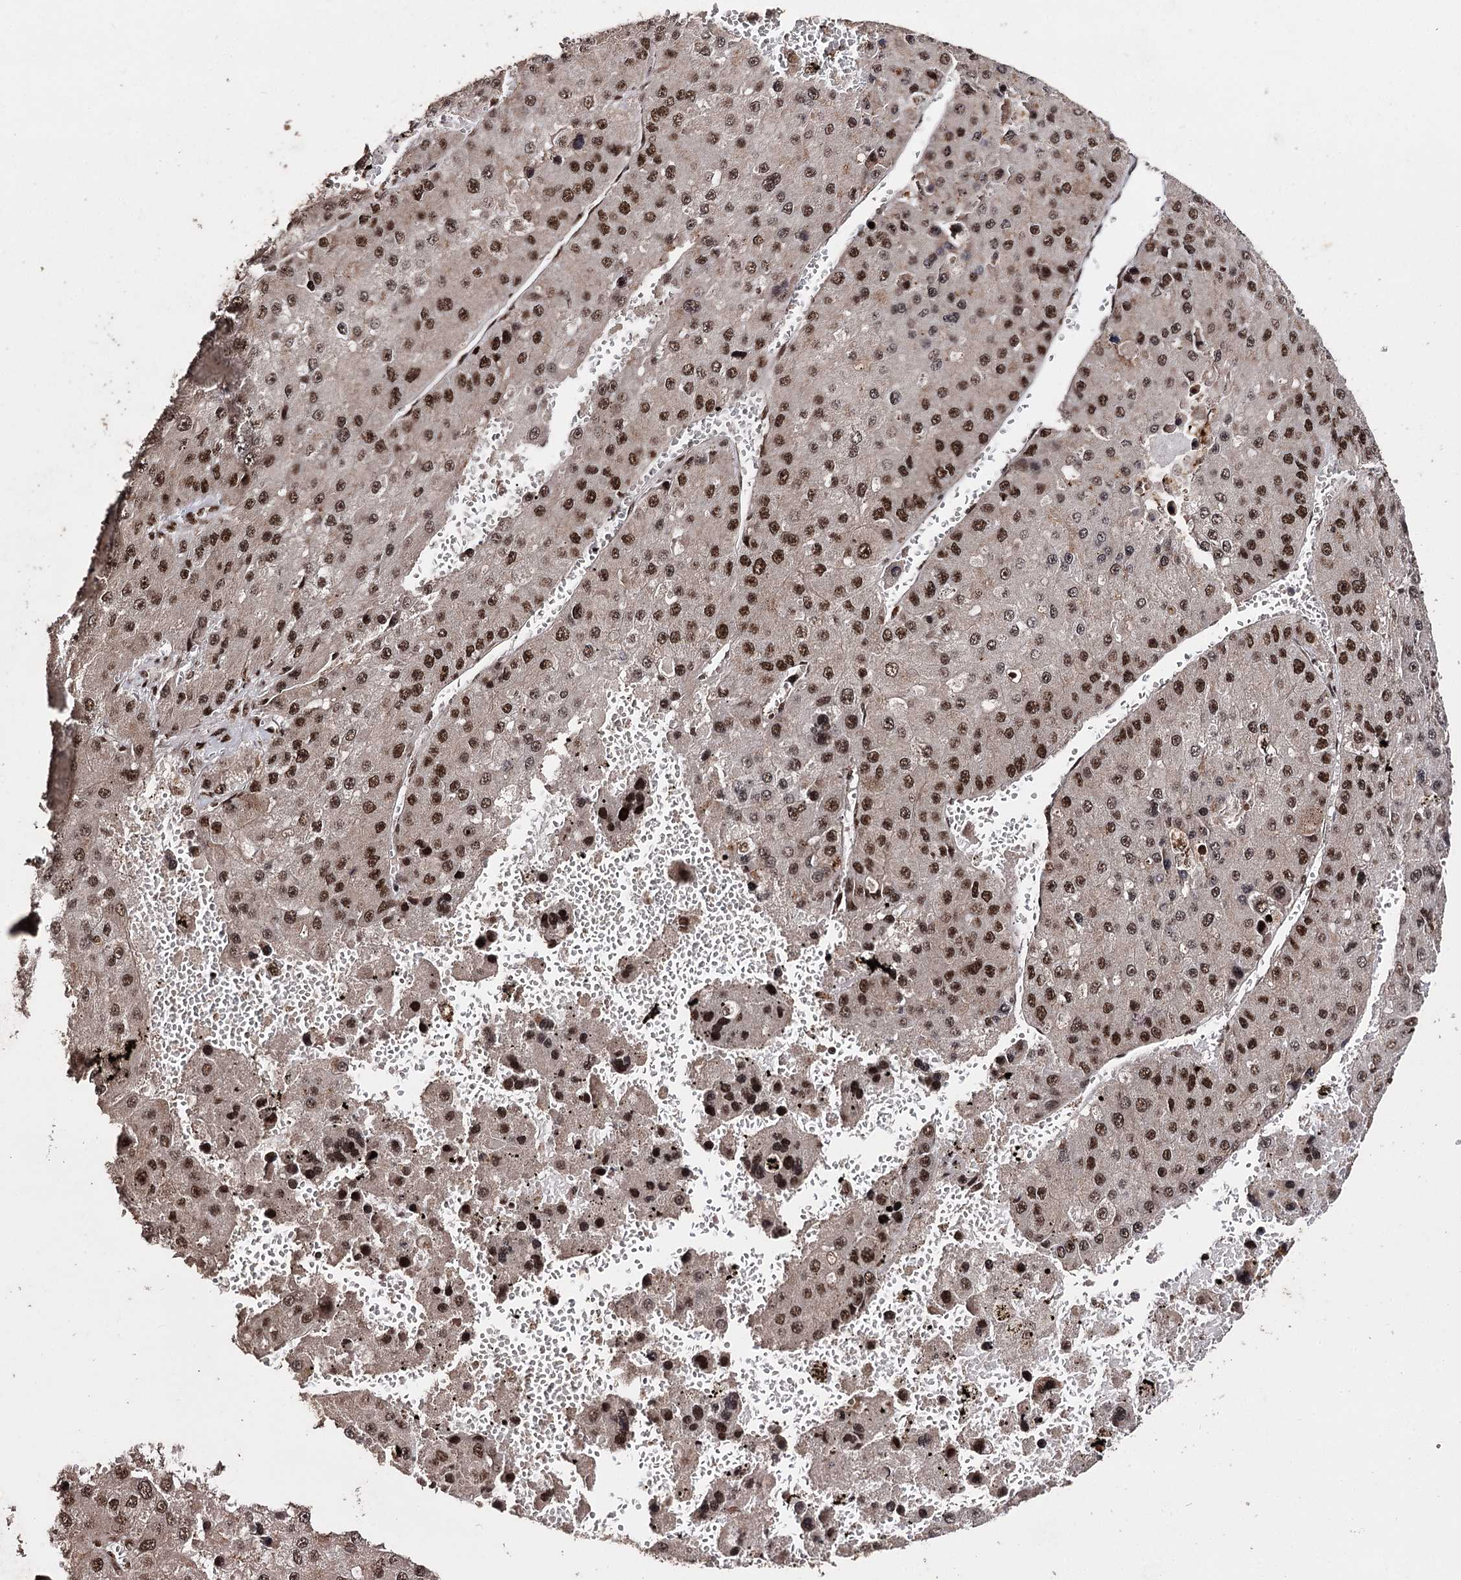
{"staining": {"intensity": "strong", "quantity": ">75%", "location": "nuclear"}, "tissue": "liver cancer", "cell_type": "Tumor cells", "image_type": "cancer", "snomed": [{"axis": "morphology", "description": "Carcinoma, Hepatocellular, NOS"}, {"axis": "topography", "description": "Liver"}], "caption": "This is a photomicrograph of immunohistochemistry (IHC) staining of hepatocellular carcinoma (liver), which shows strong expression in the nuclear of tumor cells.", "gene": "U2SURP", "patient": {"sex": "female", "age": 73}}